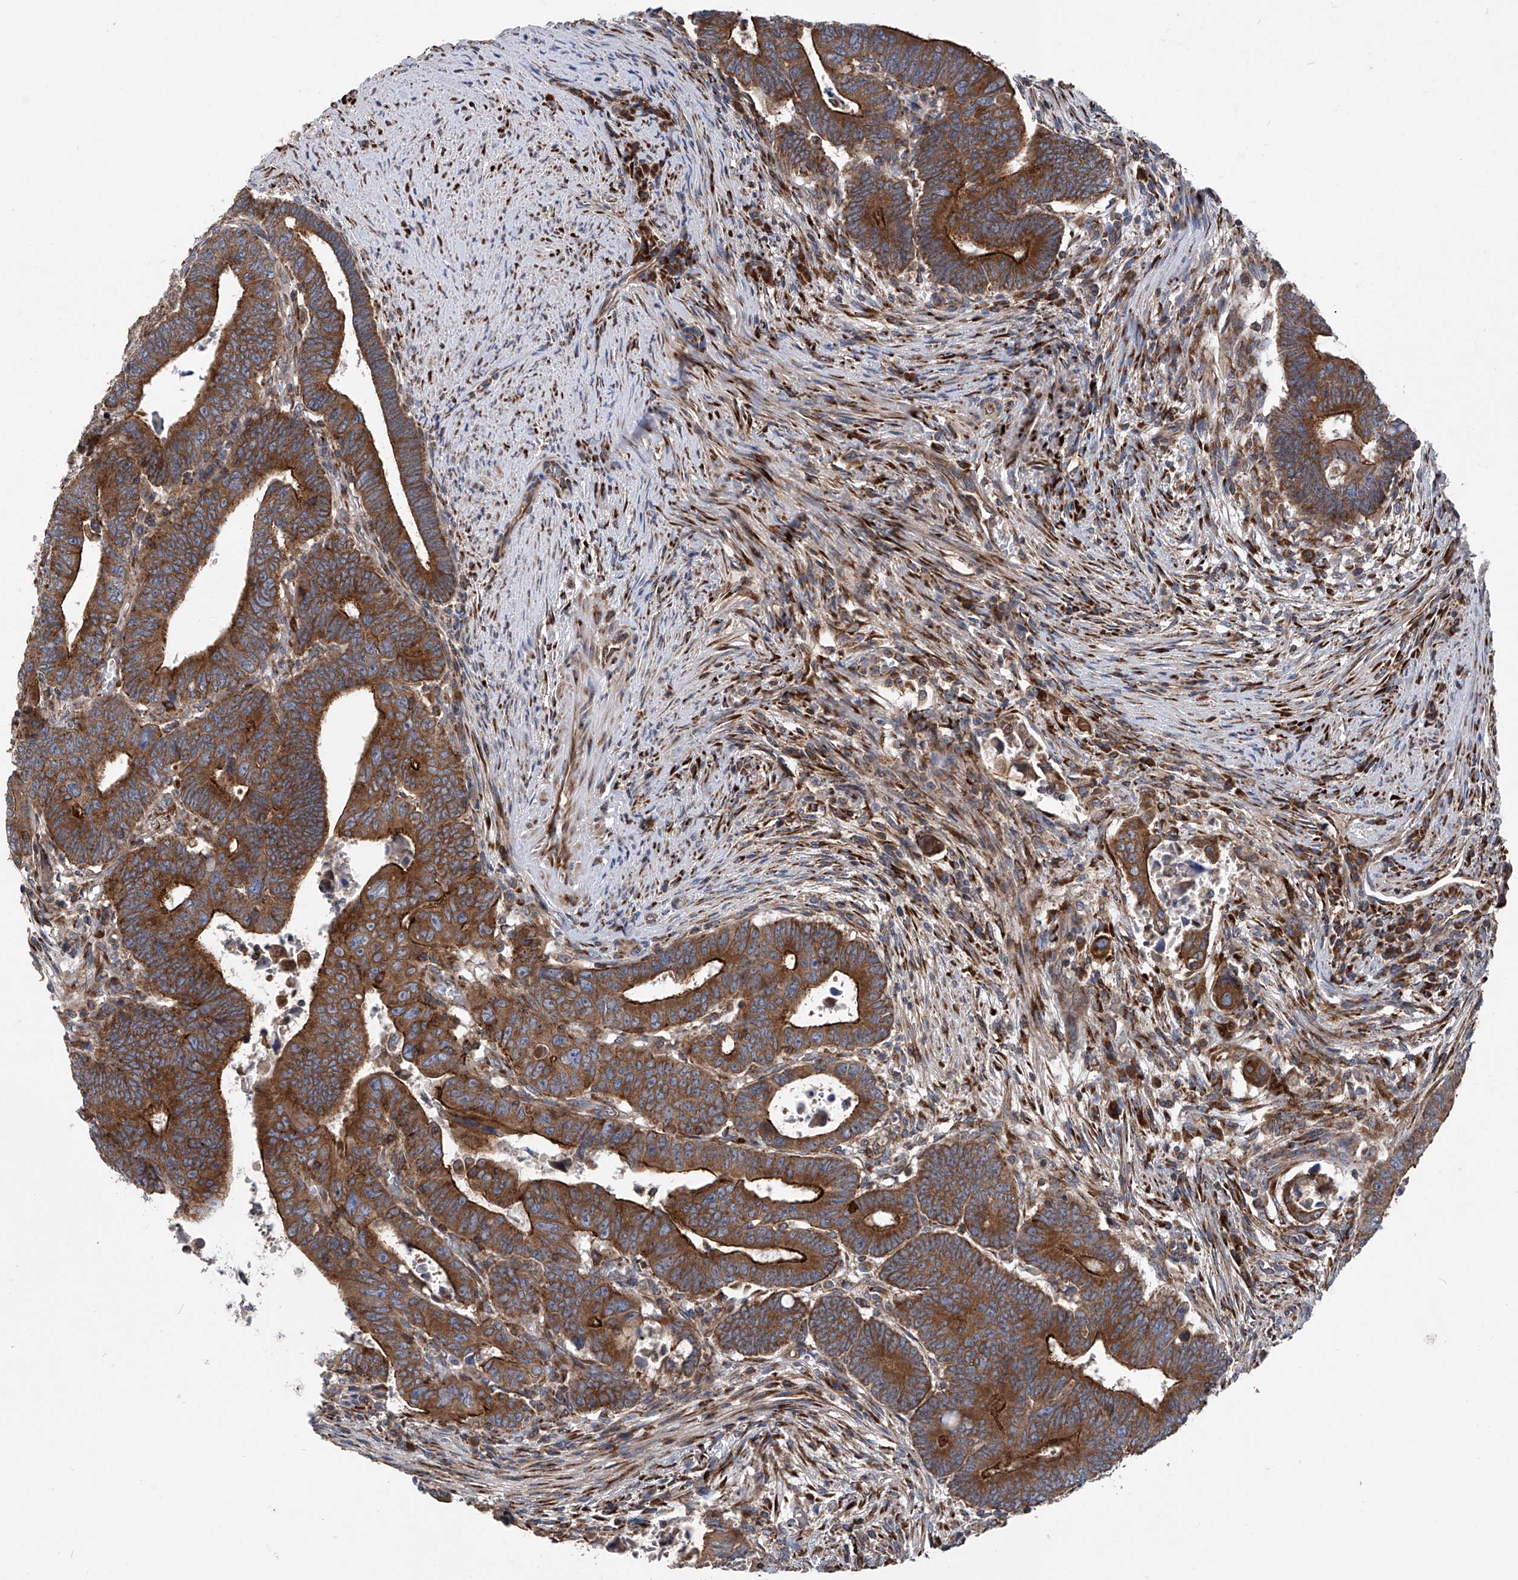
{"staining": {"intensity": "strong", "quantity": ">75%", "location": "cytoplasmic/membranous"}, "tissue": "colorectal cancer", "cell_type": "Tumor cells", "image_type": "cancer", "snomed": [{"axis": "morphology", "description": "Normal tissue, NOS"}, {"axis": "morphology", "description": "Adenocarcinoma, NOS"}, {"axis": "topography", "description": "Rectum"}], "caption": "A high amount of strong cytoplasmic/membranous positivity is seen in about >75% of tumor cells in colorectal adenocarcinoma tissue.", "gene": "ASCC3", "patient": {"sex": "female", "age": 65}}